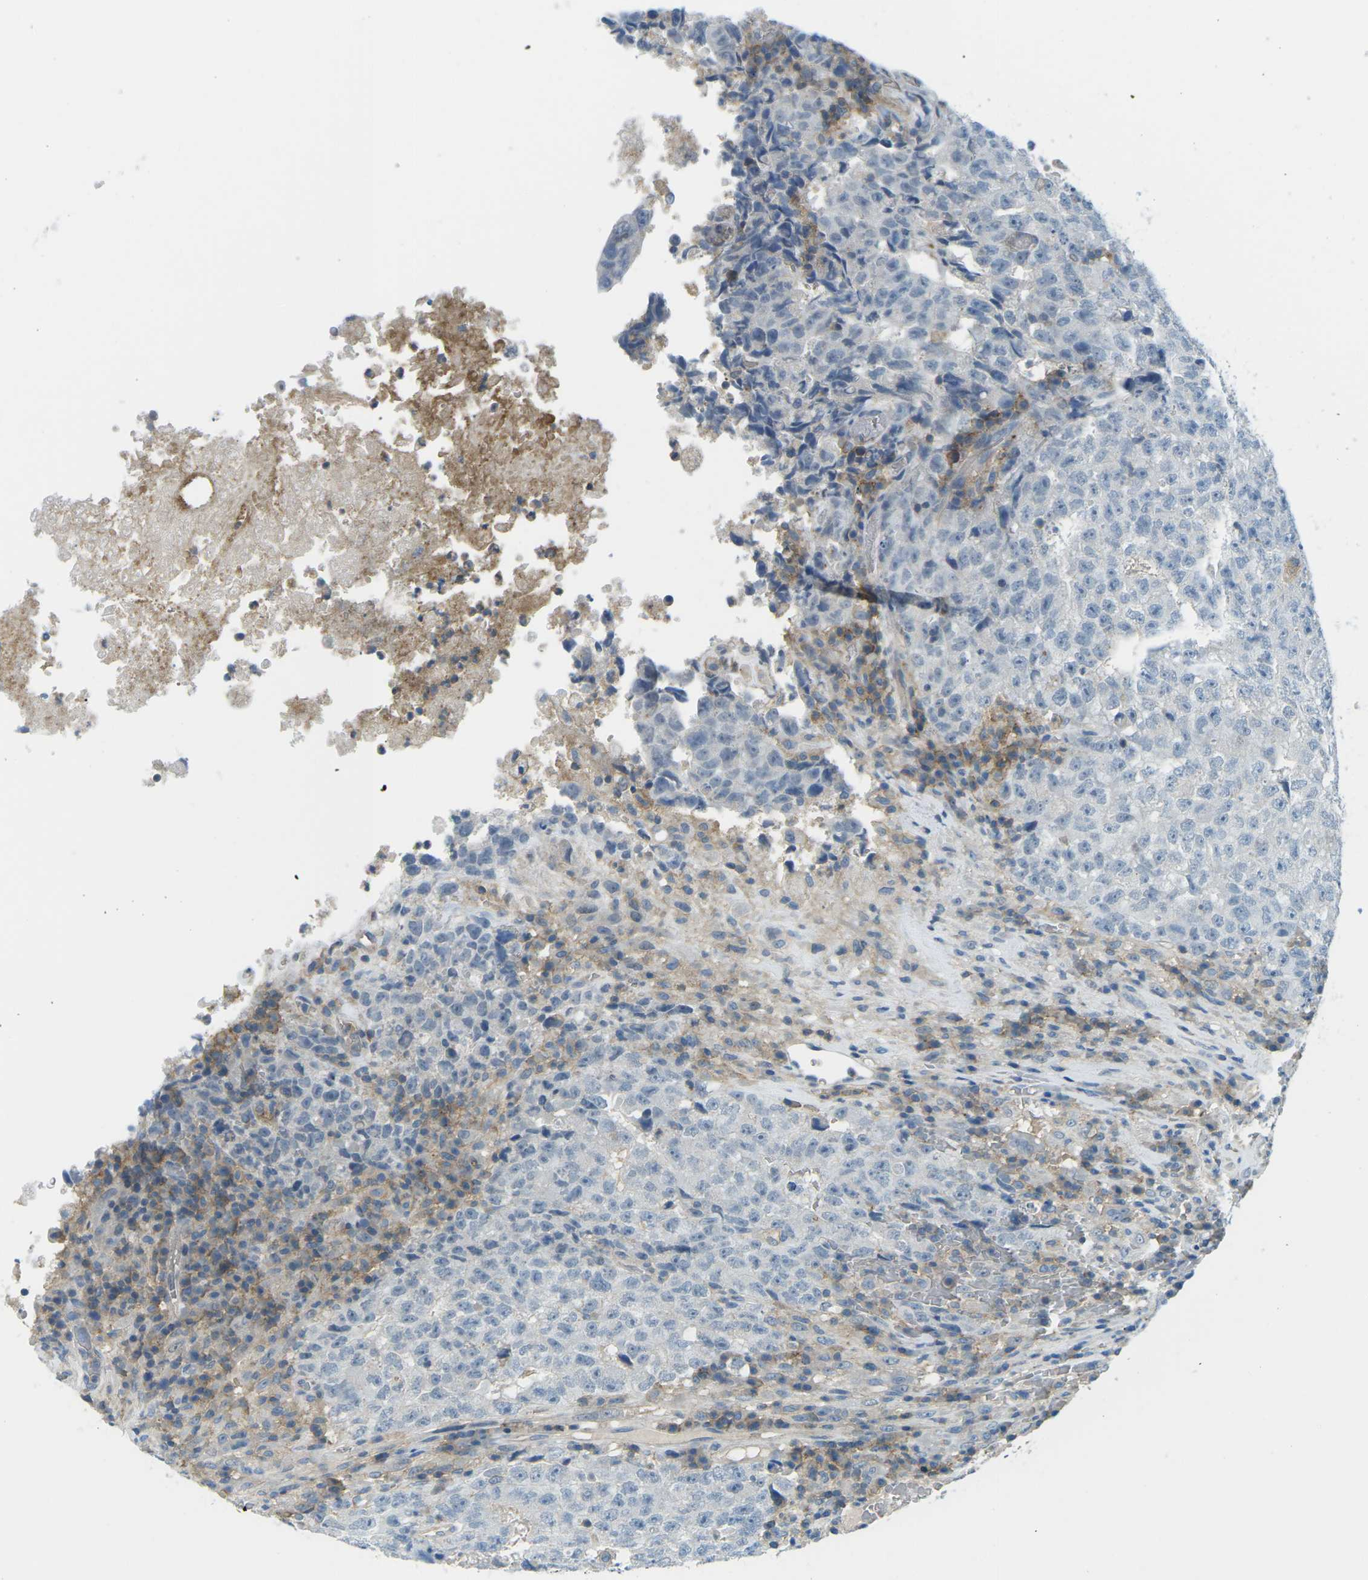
{"staining": {"intensity": "negative", "quantity": "none", "location": "none"}, "tissue": "testis cancer", "cell_type": "Tumor cells", "image_type": "cancer", "snomed": [{"axis": "morphology", "description": "Necrosis, NOS"}, {"axis": "morphology", "description": "Carcinoma, Embryonal, NOS"}, {"axis": "topography", "description": "Testis"}], "caption": "DAB (3,3'-diaminobenzidine) immunohistochemical staining of human testis embryonal carcinoma demonstrates no significant expression in tumor cells. (DAB immunohistochemistry visualized using brightfield microscopy, high magnification).", "gene": "CD47", "patient": {"sex": "male", "age": 19}}